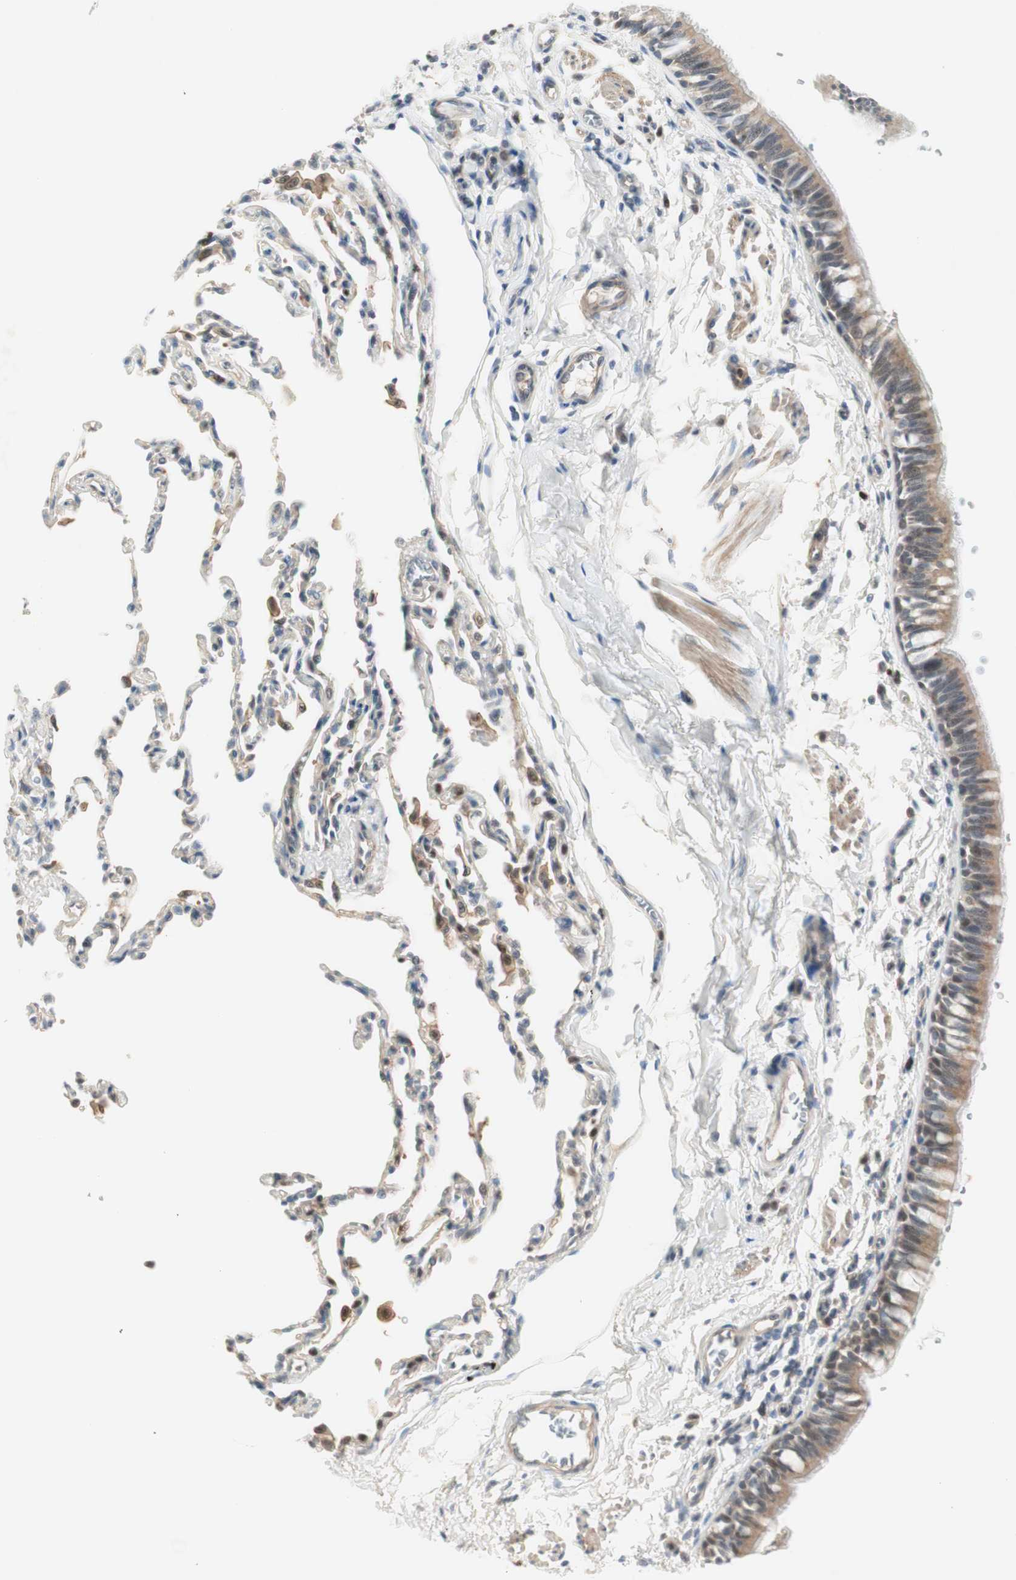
{"staining": {"intensity": "moderate", "quantity": ">75%", "location": "cytoplasmic/membranous,nuclear"}, "tissue": "bronchus", "cell_type": "Respiratory epithelial cells", "image_type": "normal", "snomed": [{"axis": "morphology", "description": "Normal tissue, NOS"}, {"axis": "topography", "description": "Bronchus"}, {"axis": "topography", "description": "Lung"}], "caption": "The photomicrograph demonstrates staining of unremarkable bronchus, revealing moderate cytoplasmic/membranous,nuclear protein staining (brown color) within respiratory epithelial cells.", "gene": "RFNG", "patient": {"sex": "male", "age": 64}}